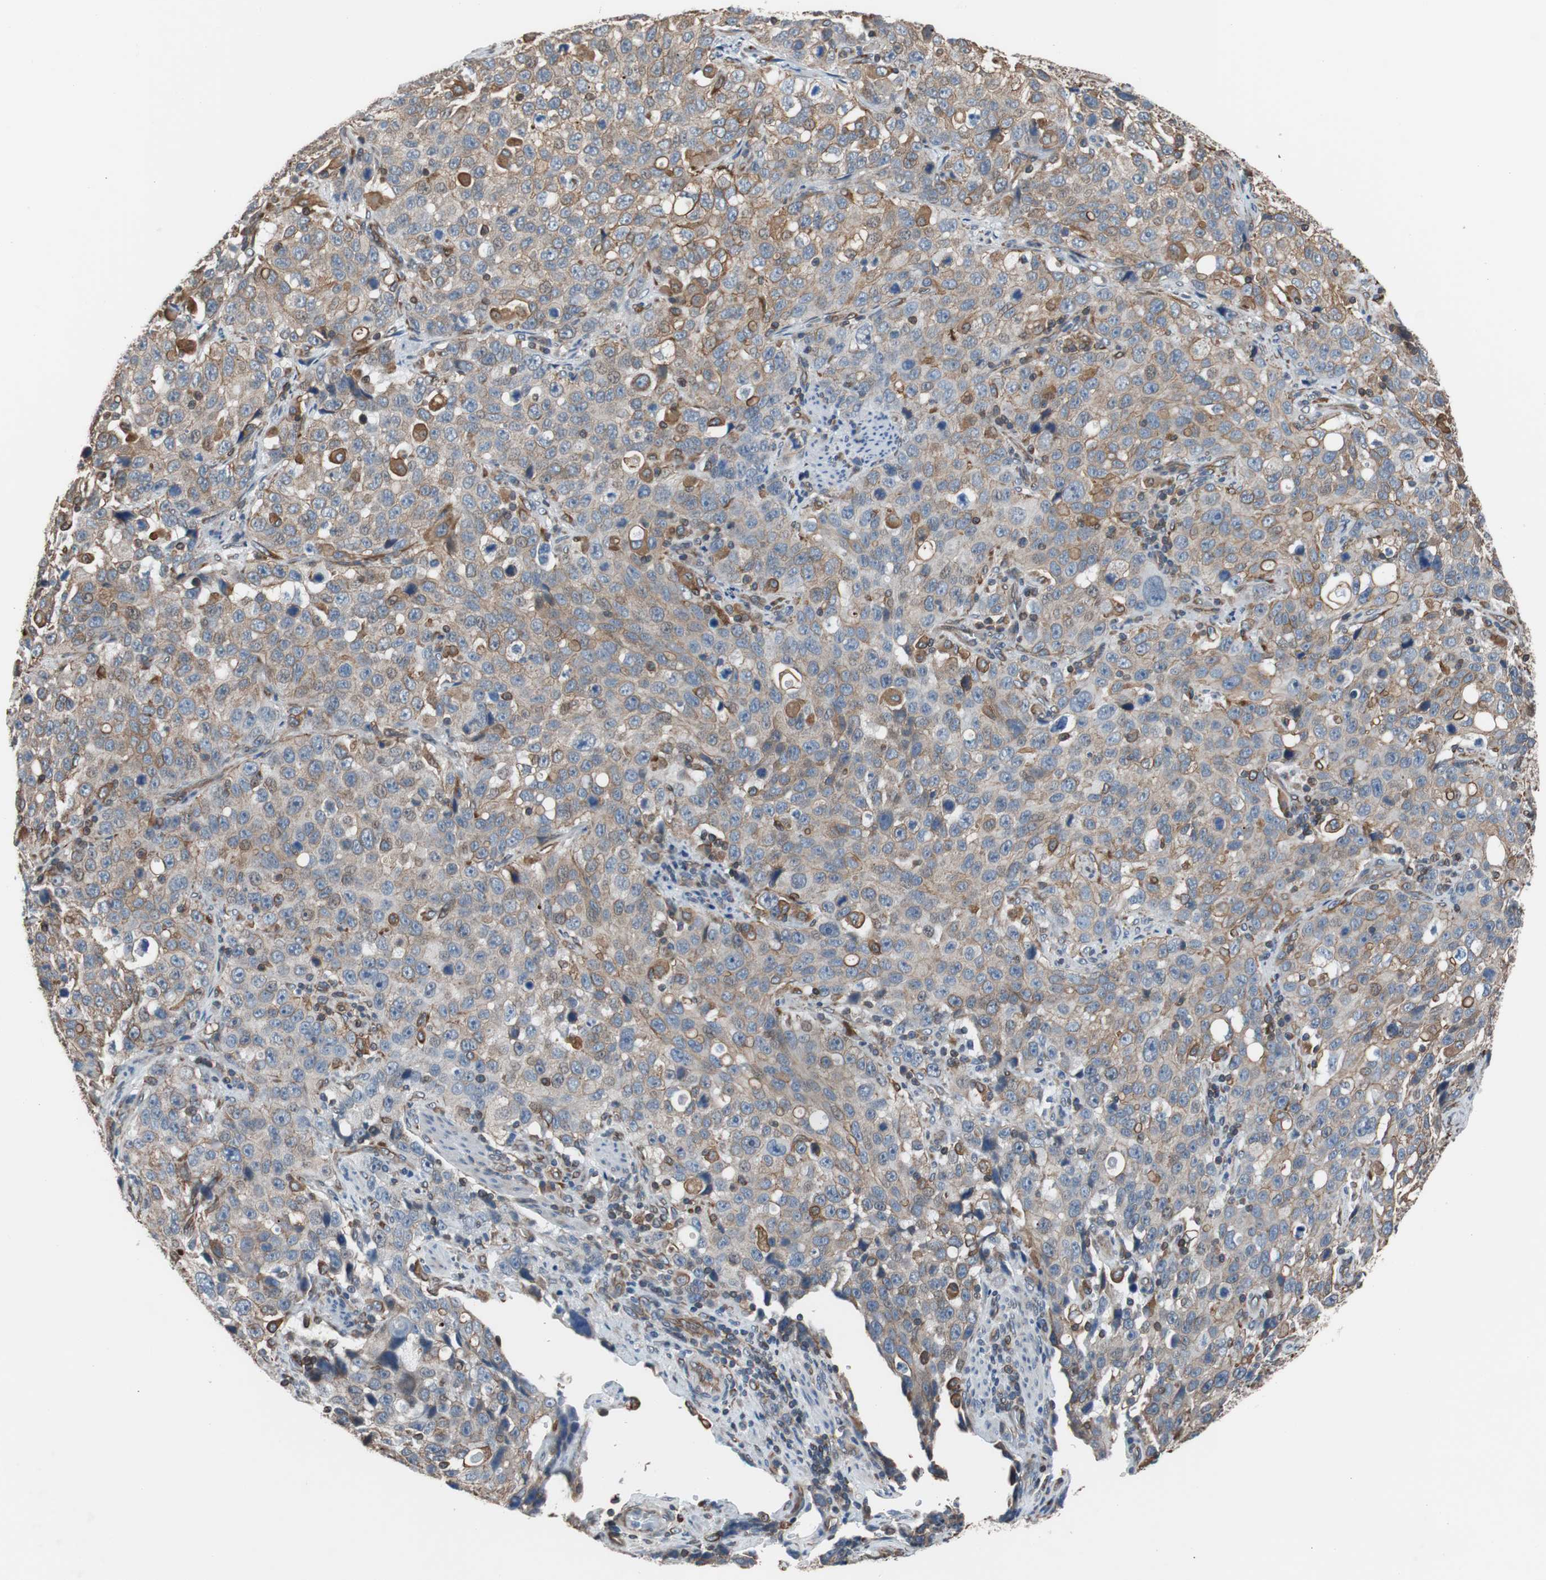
{"staining": {"intensity": "weak", "quantity": "25%-75%", "location": "cytoplasmic/membranous"}, "tissue": "stomach cancer", "cell_type": "Tumor cells", "image_type": "cancer", "snomed": [{"axis": "morphology", "description": "Normal tissue, NOS"}, {"axis": "morphology", "description": "Adenocarcinoma, NOS"}, {"axis": "topography", "description": "Stomach"}], "caption": "Stomach cancer (adenocarcinoma) stained for a protein shows weak cytoplasmic/membranous positivity in tumor cells. The staining was performed using DAB to visualize the protein expression in brown, while the nuclei were stained in blue with hematoxylin (Magnification: 20x).", "gene": "KIF3B", "patient": {"sex": "male", "age": 48}}